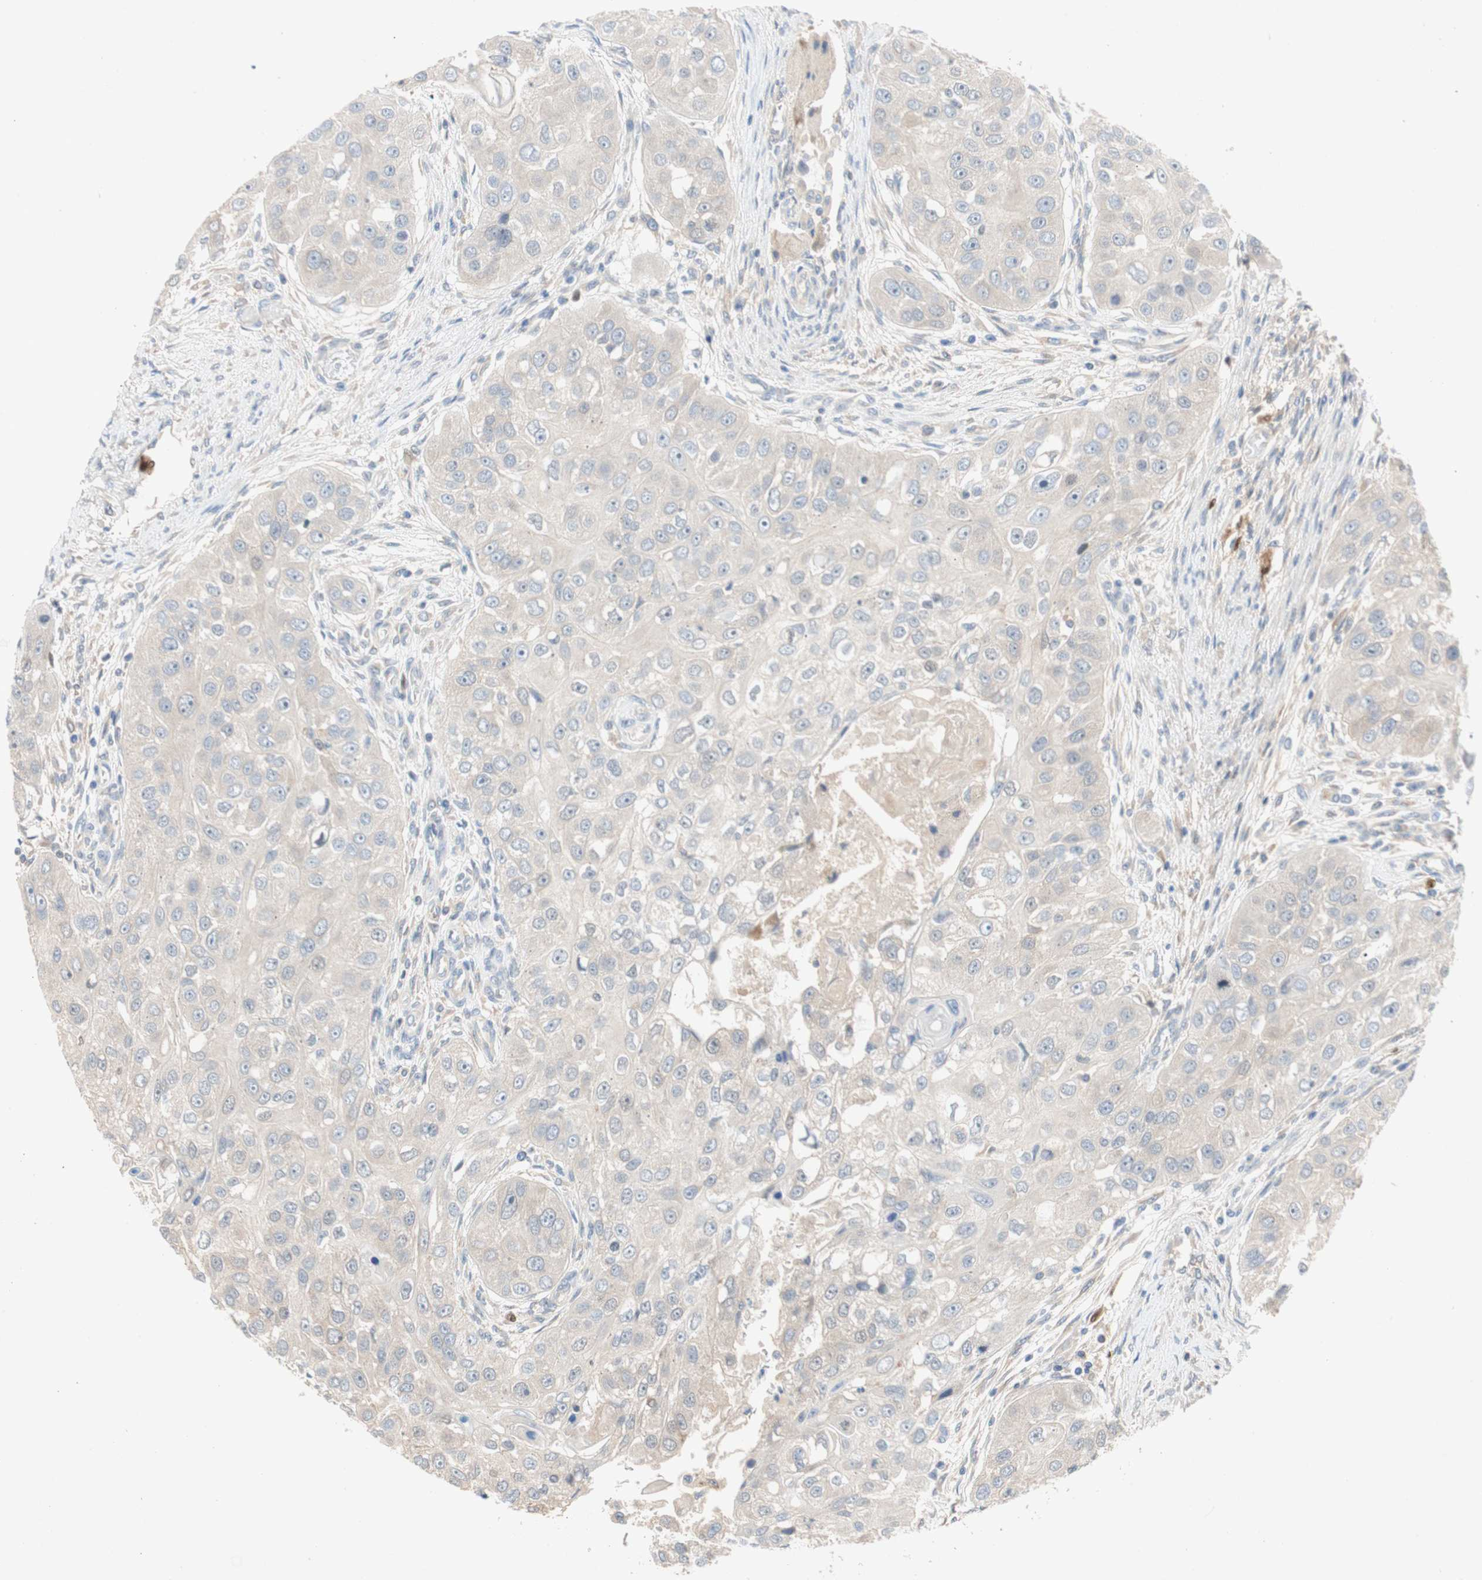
{"staining": {"intensity": "negative", "quantity": "none", "location": "none"}, "tissue": "head and neck cancer", "cell_type": "Tumor cells", "image_type": "cancer", "snomed": [{"axis": "morphology", "description": "Normal tissue, NOS"}, {"axis": "morphology", "description": "Squamous cell carcinoma, NOS"}, {"axis": "topography", "description": "Skeletal muscle"}, {"axis": "topography", "description": "Head-Neck"}], "caption": "The IHC photomicrograph has no significant expression in tumor cells of head and neck cancer tissue.", "gene": "RELB", "patient": {"sex": "male", "age": 51}}